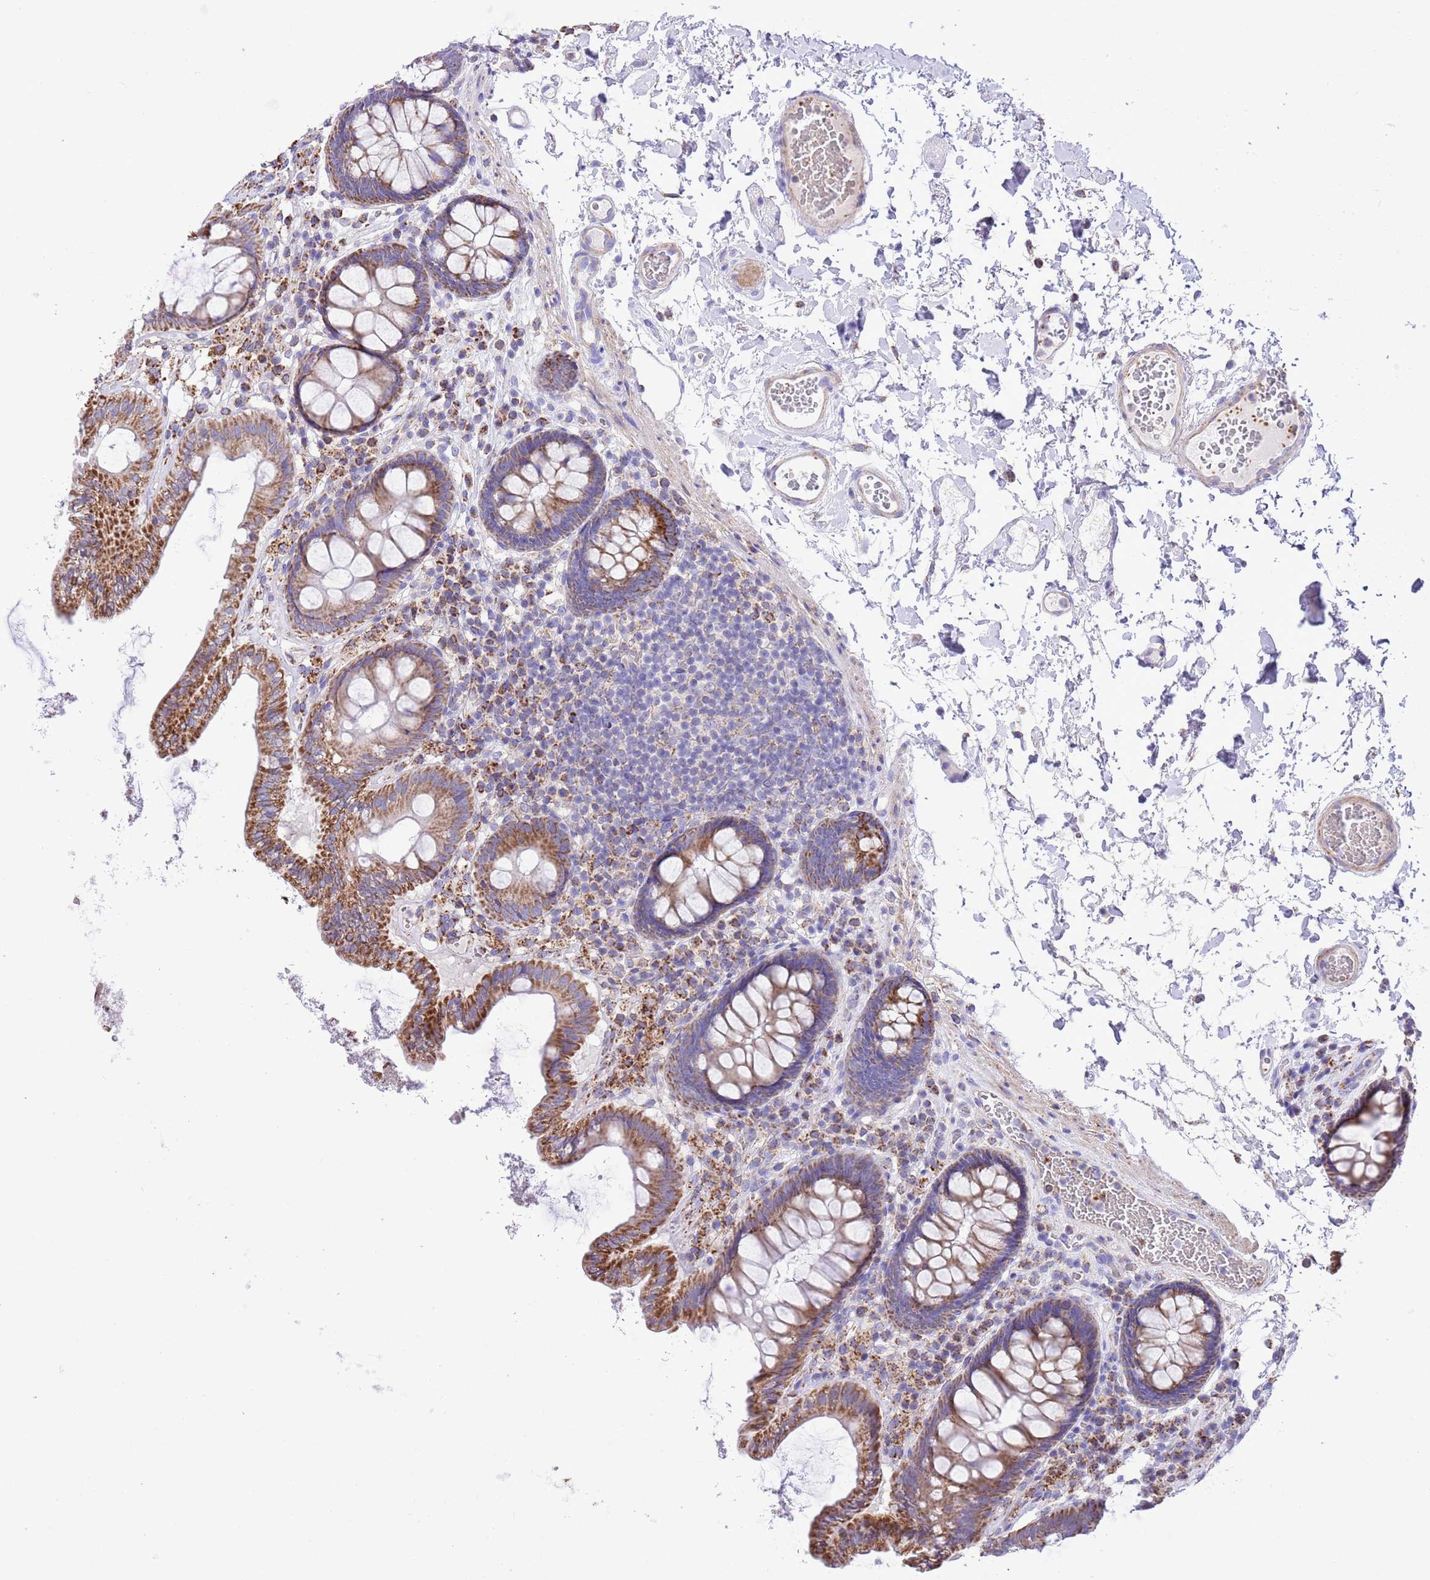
{"staining": {"intensity": "weak", "quantity": "<25%", "location": "cytoplasmic/membranous"}, "tissue": "colon", "cell_type": "Endothelial cells", "image_type": "normal", "snomed": [{"axis": "morphology", "description": "Normal tissue, NOS"}, {"axis": "topography", "description": "Colon"}], "caption": "The immunohistochemistry (IHC) photomicrograph has no significant positivity in endothelial cells of colon. The staining is performed using DAB brown chromogen with nuclei counter-stained in using hematoxylin.", "gene": "SS18L2", "patient": {"sex": "male", "age": 84}}